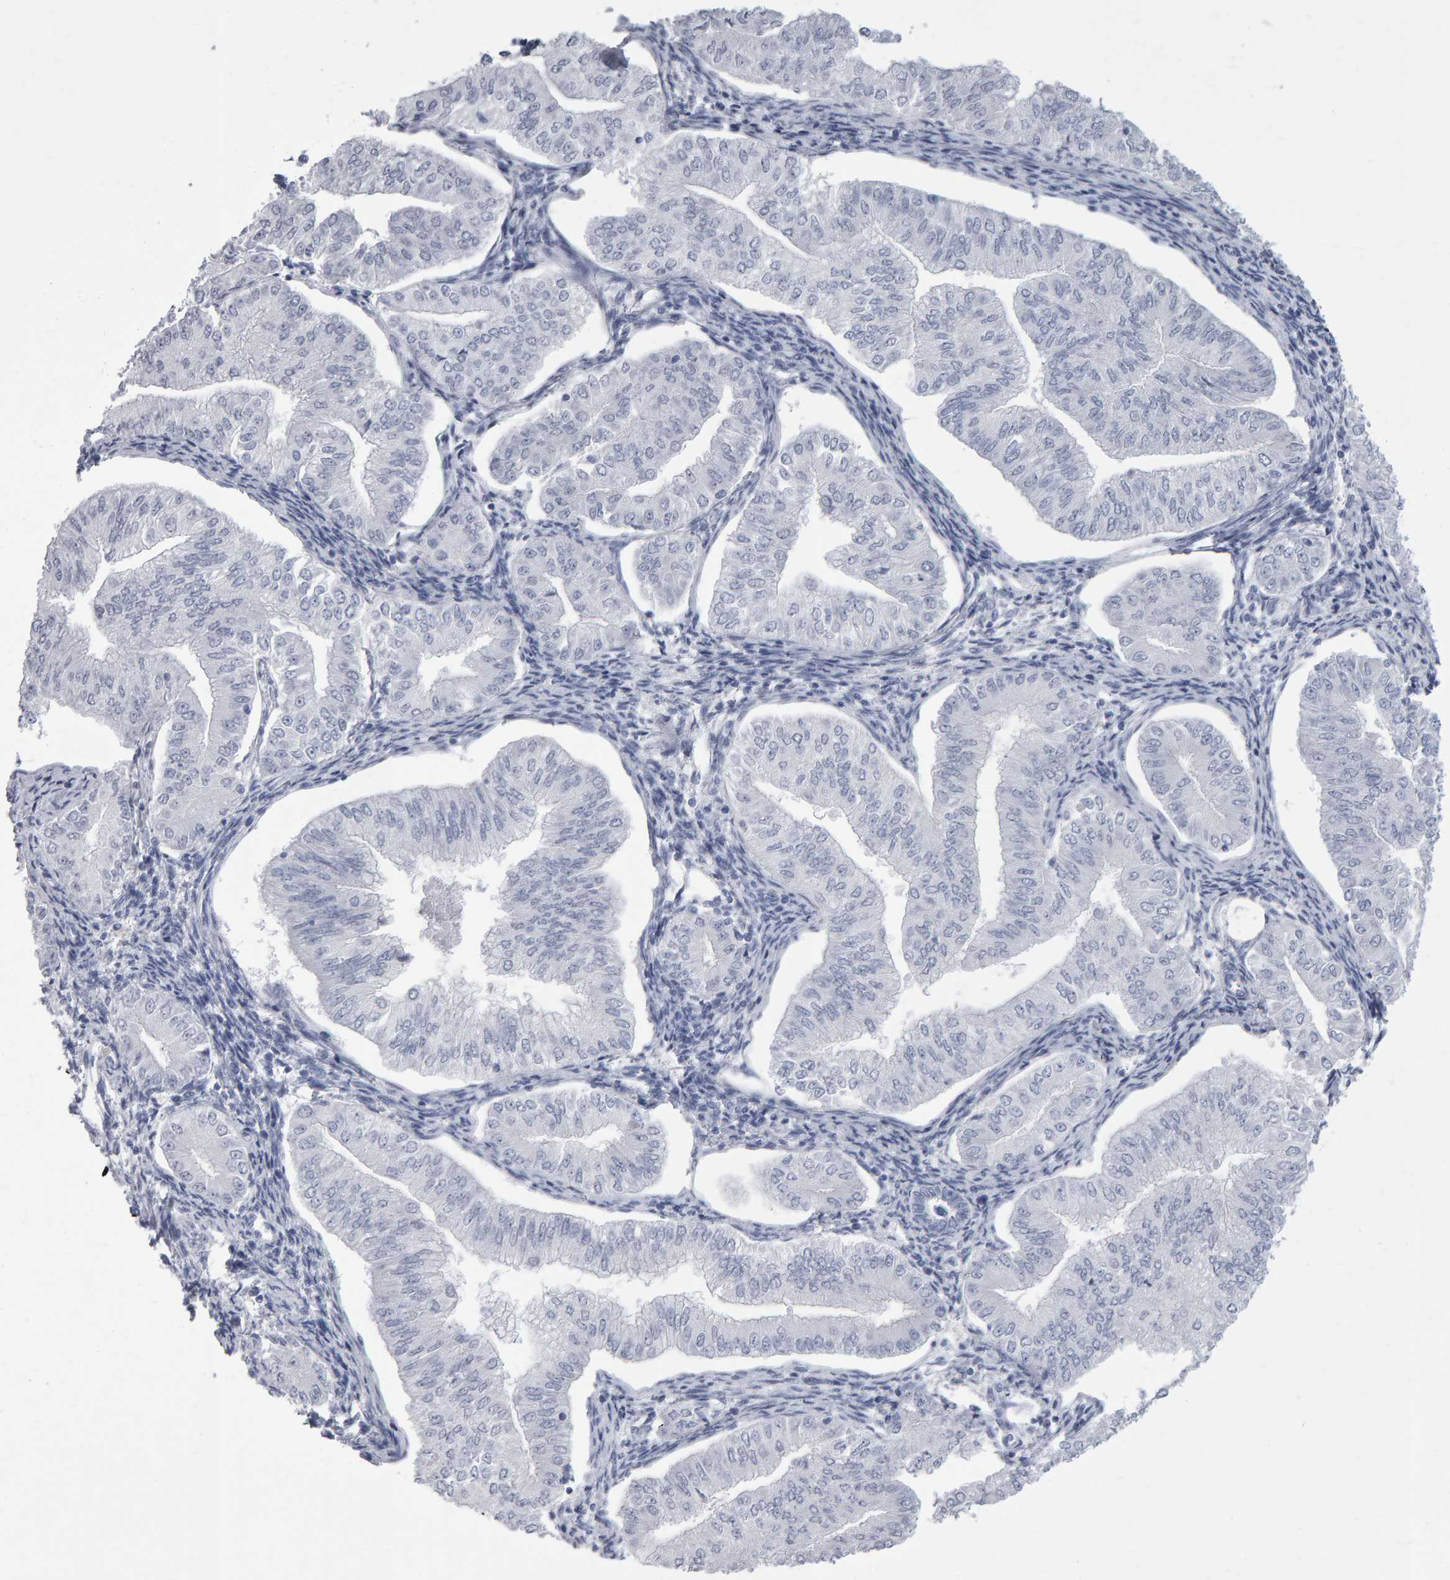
{"staining": {"intensity": "negative", "quantity": "none", "location": "none"}, "tissue": "endometrial cancer", "cell_type": "Tumor cells", "image_type": "cancer", "snomed": [{"axis": "morphology", "description": "Normal tissue, NOS"}, {"axis": "morphology", "description": "Adenocarcinoma, NOS"}, {"axis": "topography", "description": "Endometrium"}], "caption": "Tumor cells are negative for brown protein staining in endometrial cancer.", "gene": "NCDN", "patient": {"sex": "female", "age": 53}}